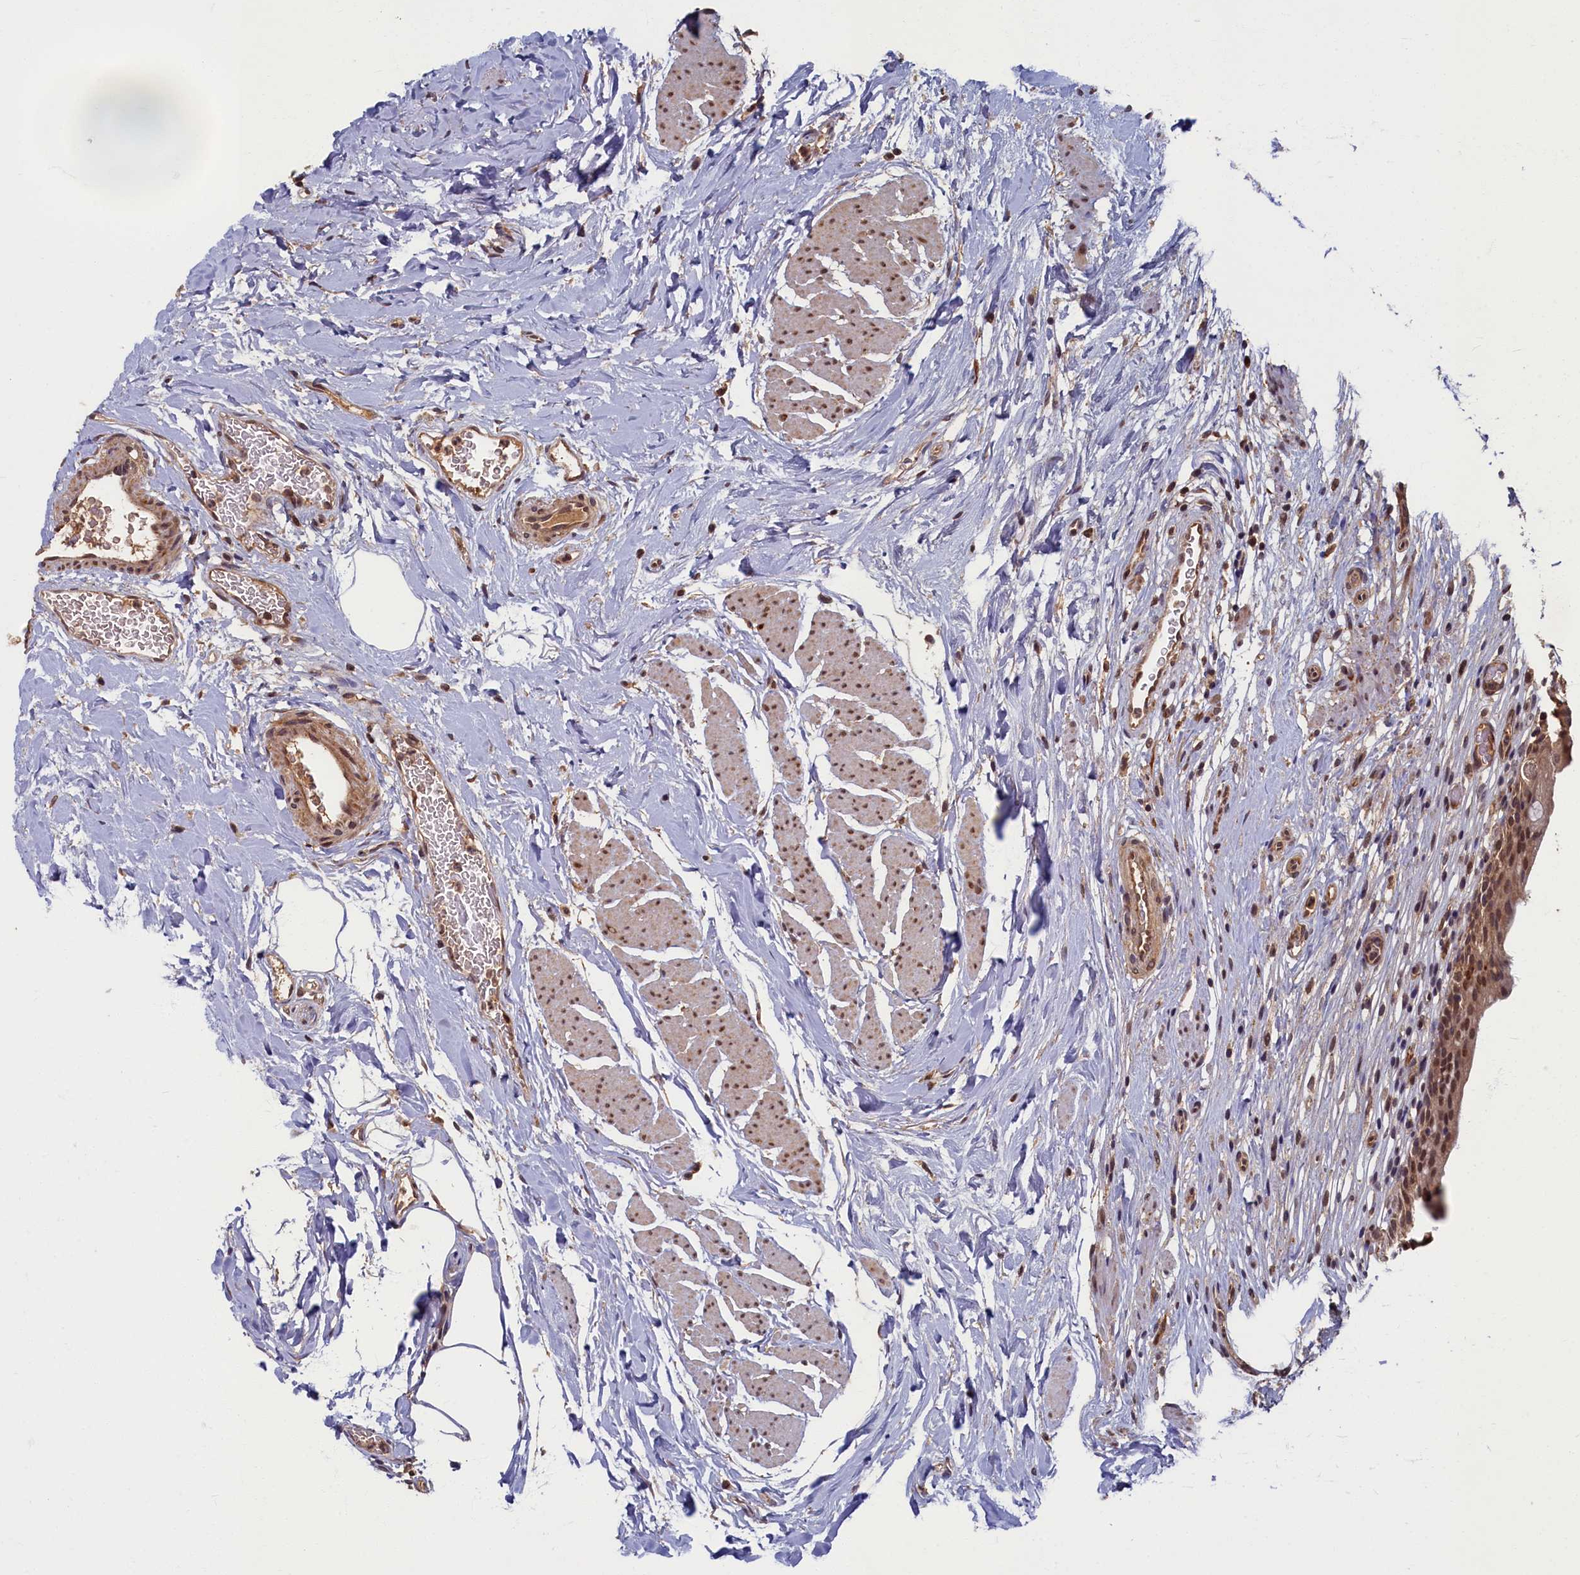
{"staining": {"intensity": "moderate", "quantity": ">75%", "location": "cytoplasmic/membranous,nuclear"}, "tissue": "urinary bladder", "cell_type": "Urothelial cells", "image_type": "normal", "snomed": [{"axis": "morphology", "description": "Normal tissue, NOS"}, {"axis": "morphology", "description": "Inflammation, NOS"}, {"axis": "topography", "description": "Urinary bladder"}], "caption": "Protein expression analysis of normal urinary bladder exhibits moderate cytoplasmic/membranous,nuclear expression in approximately >75% of urothelial cells.", "gene": "BRCA1", "patient": {"sex": "male", "age": 63}}